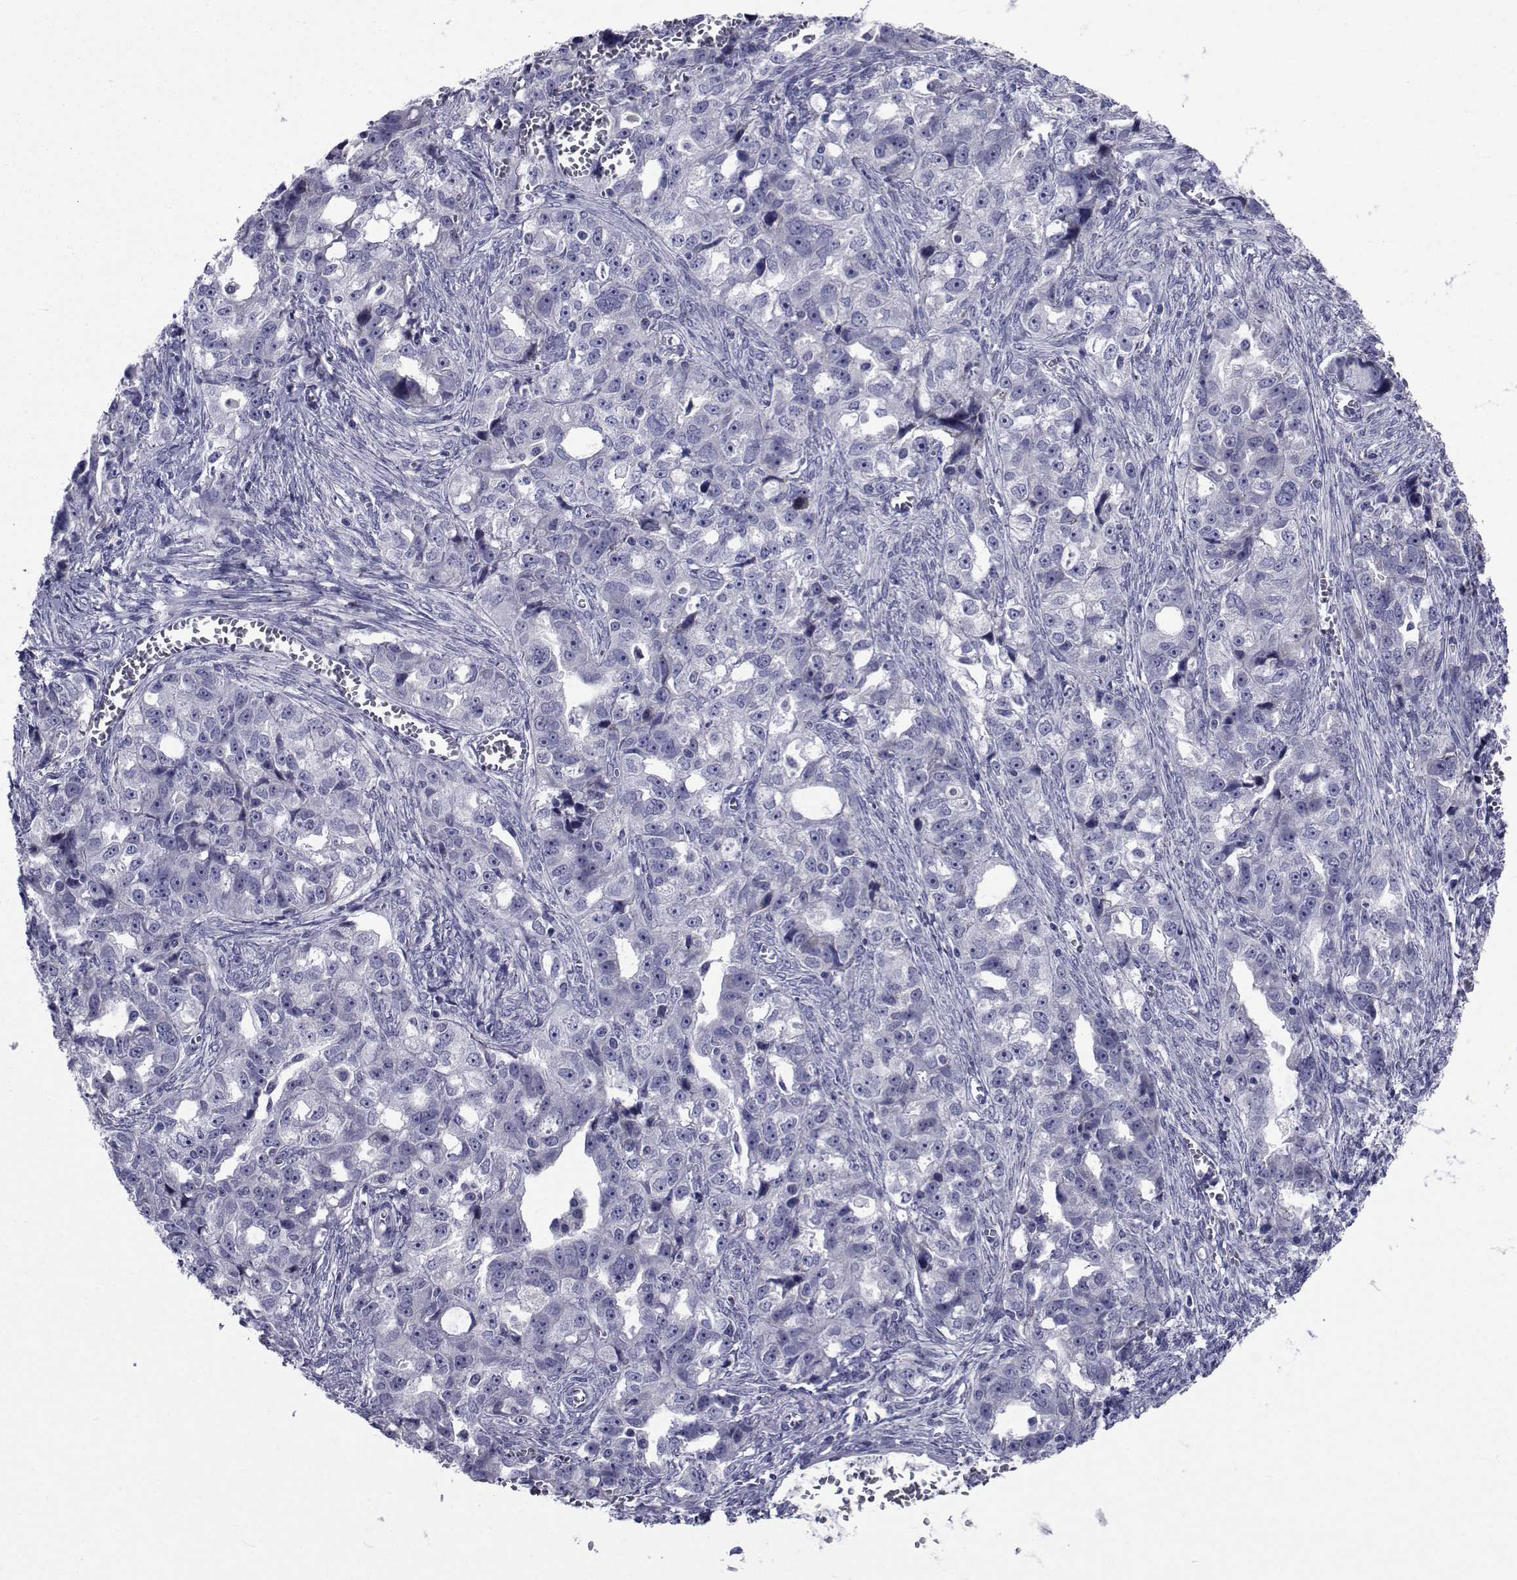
{"staining": {"intensity": "negative", "quantity": "none", "location": "none"}, "tissue": "ovarian cancer", "cell_type": "Tumor cells", "image_type": "cancer", "snomed": [{"axis": "morphology", "description": "Cystadenocarcinoma, serous, NOS"}, {"axis": "topography", "description": "Ovary"}], "caption": "Histopathology image shows no significant protein positivity in tumor cells of ovarian cancer (serous cystadenocarcinoma).", "gene": "ROPN1", "patient": {"sex": "female", "age": 51}}